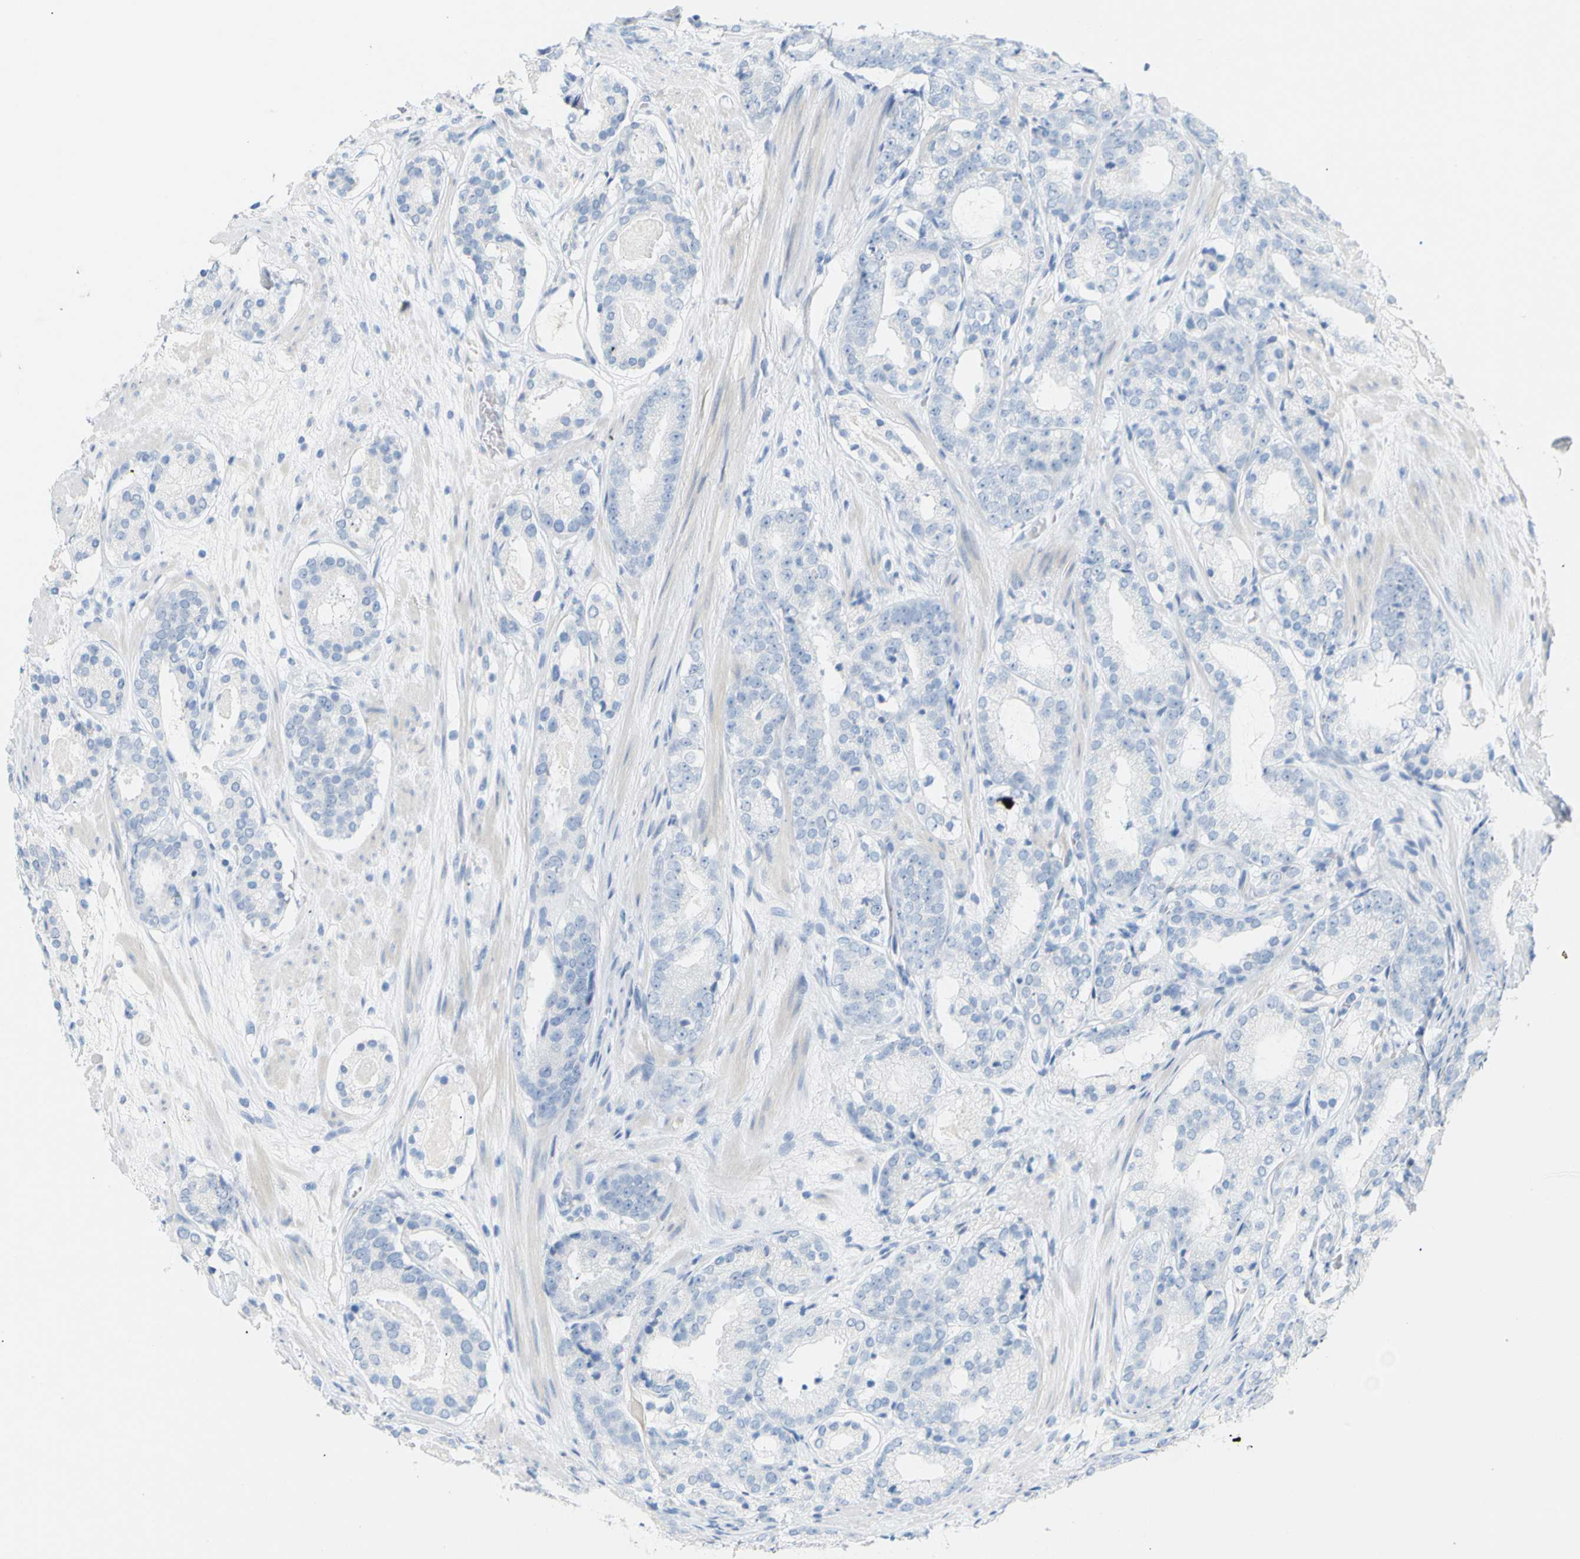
{"staining": {"intensity": "negative", "quantity": "none", "location": "none"}, "tissue": "prostate cancer", "cell_type": "Tumor cells", "image_type": "cancer", "snomed": [{"axis": "morphology", "description": "Adenocarcinoma, Low grade"}, {"axis": "topography", "description": "Prostate"}], "caption": "This is a histopathology image of immunohistochemistry (IHC) staining of prostate cancer, which shows no positivity in tumor cells. (Brightfield microscopy of DAB immunohistochemistry (IHC) at high magnification).", "gene": "OPN1SW", "patient": {"sex": "male", "age": 69}}